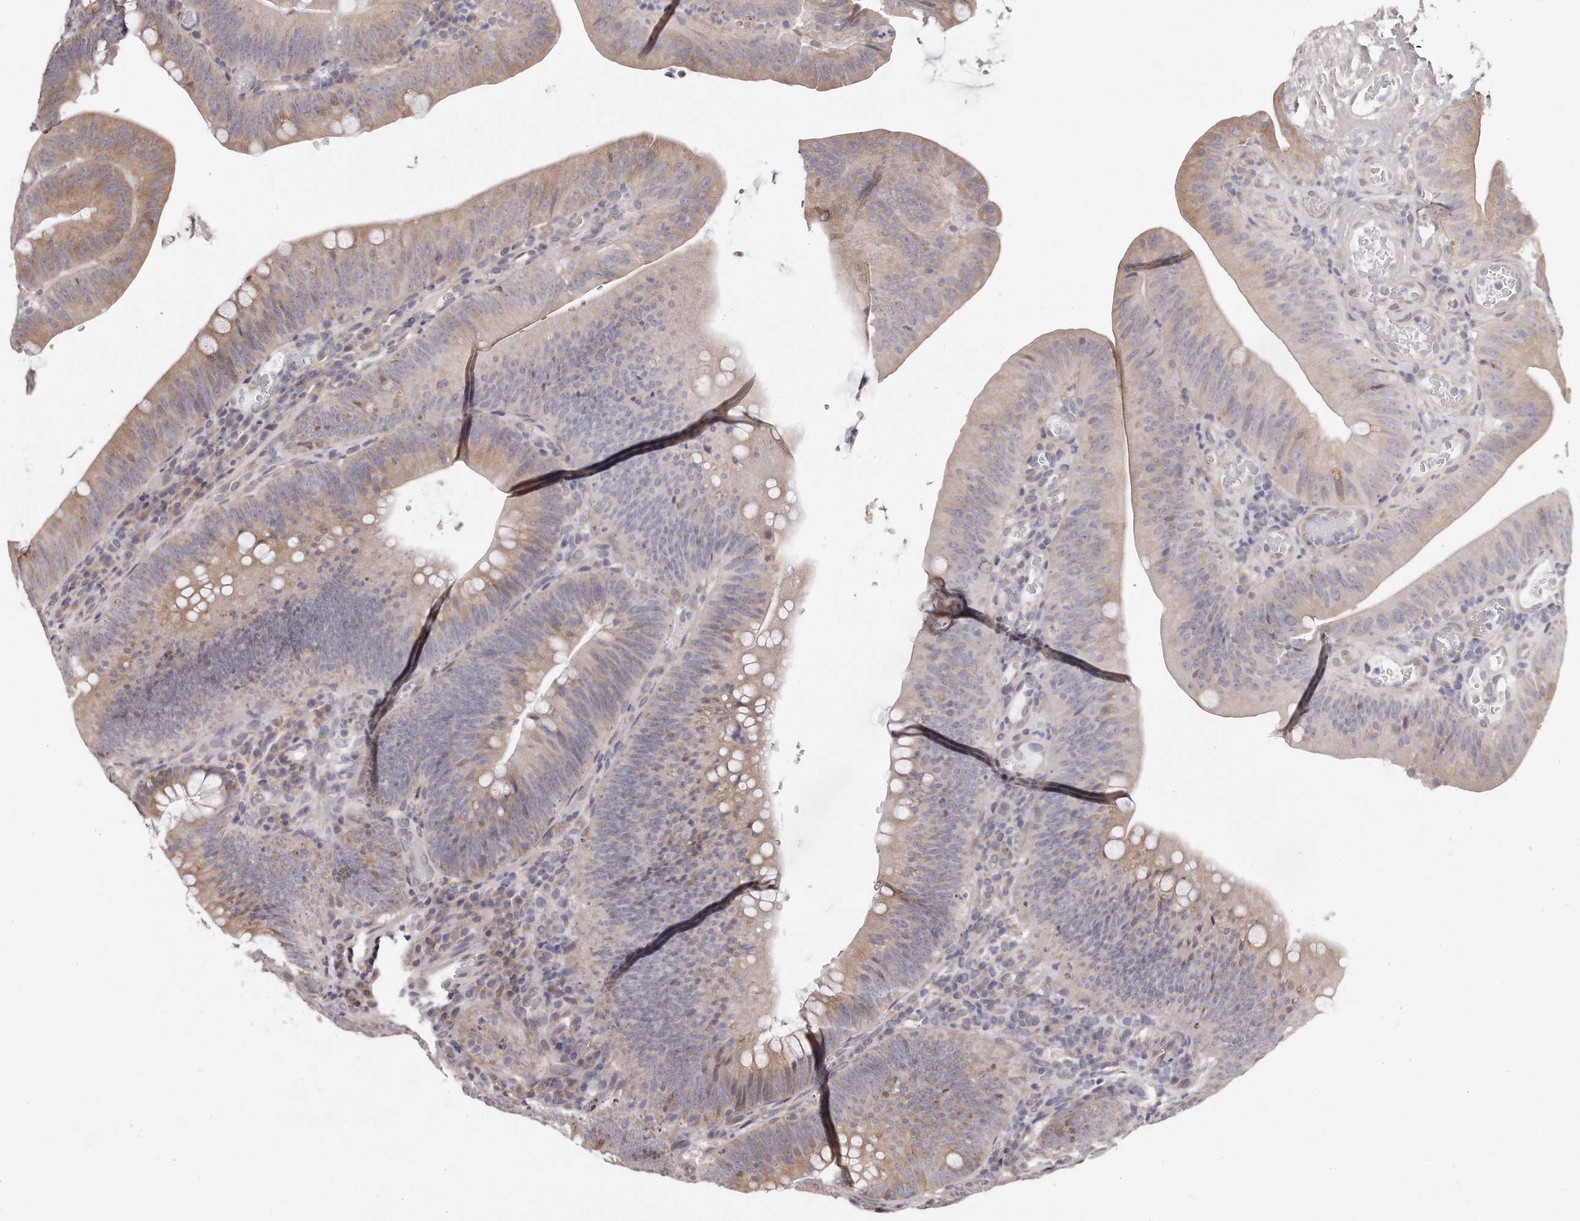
{"staining": {"intensity": "weak", "quantity": "<25%", "location": "cytoplasmic/membranous"}, "tissue": "colorectal cancer", "cell_type": "Tumor cells", "image_type": "cancer", "snomed": [{"axis": "morphology", "description": "Normal tissue, NOS"}, {"axis": "topography", "description": "Colon"}], "caption": "There is no significant expression in tumor cells of colorectal cancer.", "gene": "TRAPPC14", "patient": {"sex": "female", "age": 82}}